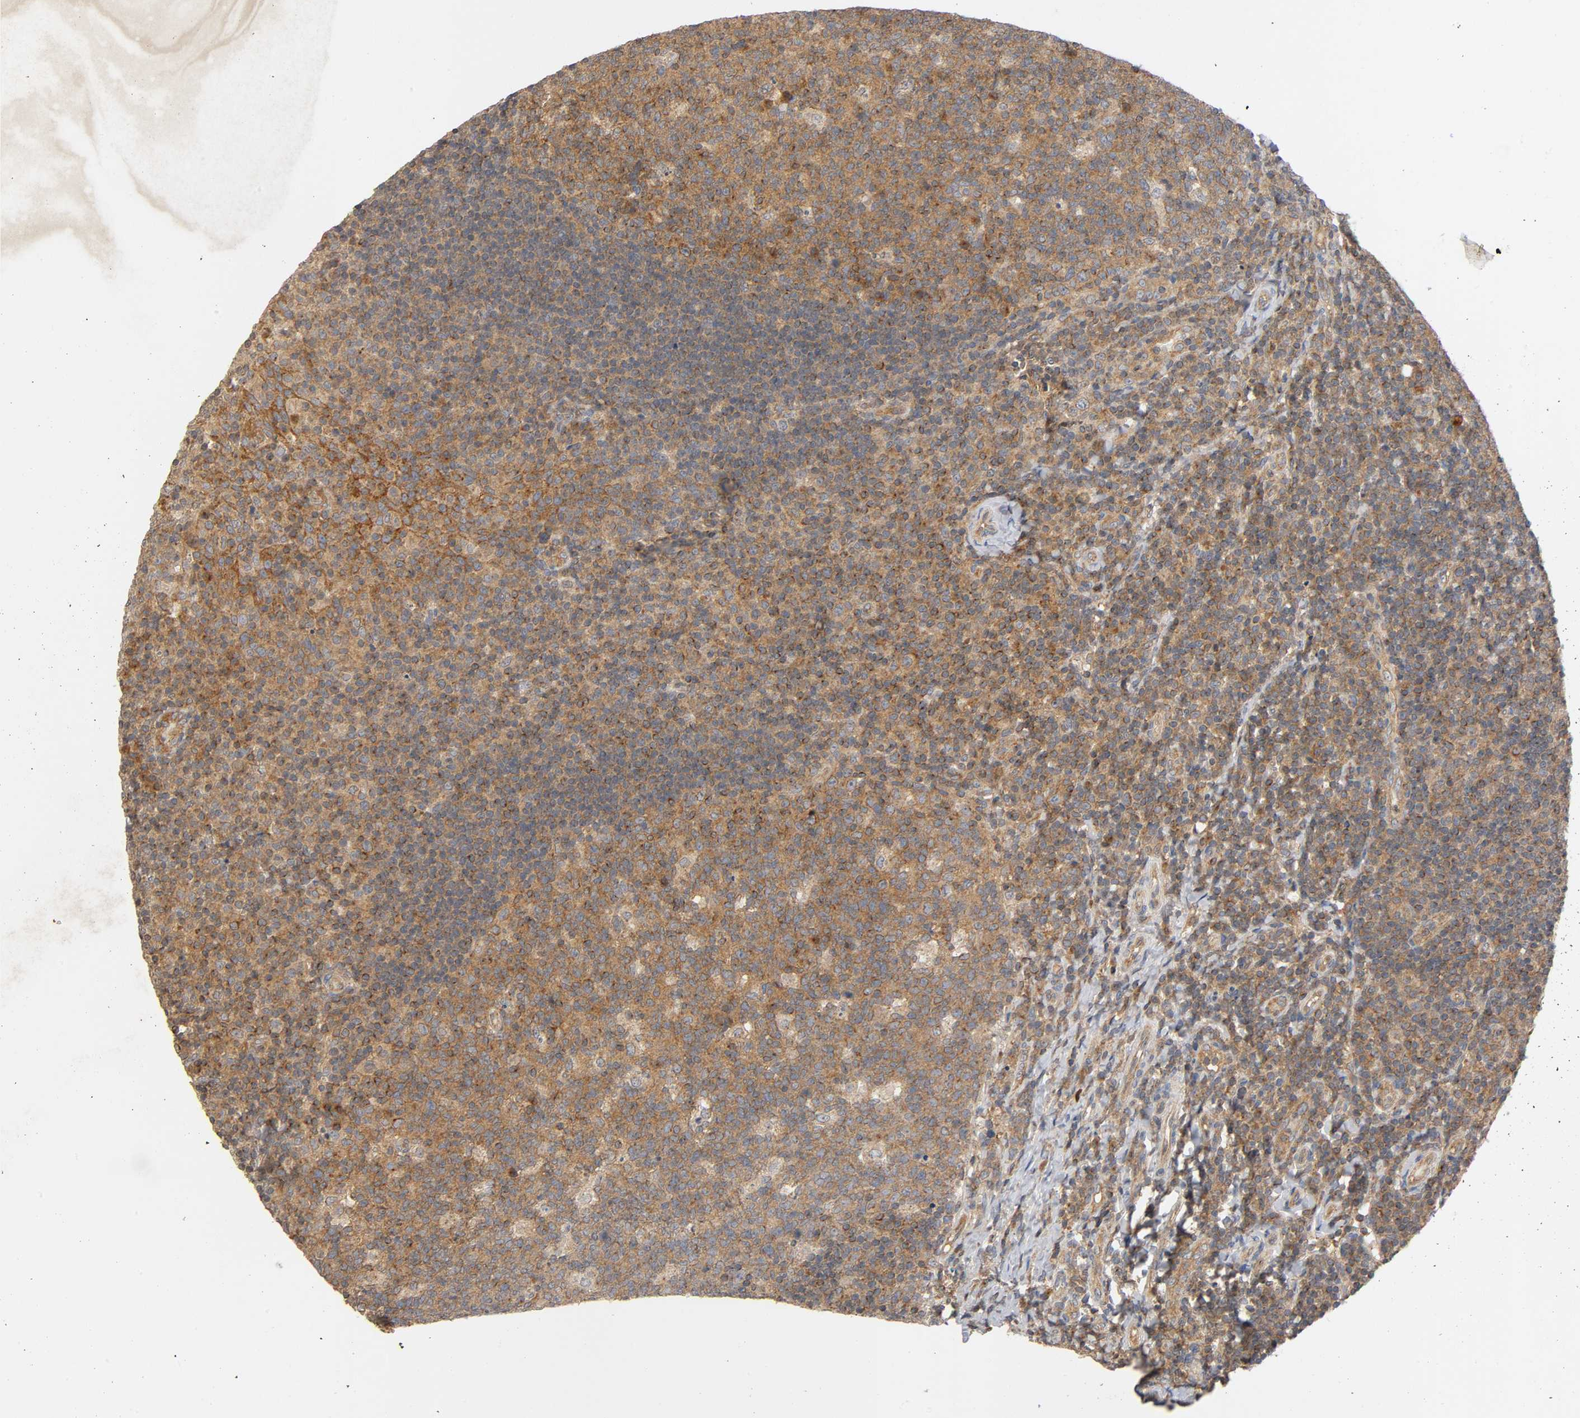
{"staining": {"intensity": "moderate", "quantity": ">75%", "location": "cytoplasmic/membranous"}, "tissue": "tonsil", "cell_type": "Germinal center cells", "image_type": "normal", "snomed": [{"axis": "morphology", "description": "Normal tissue, NOS"}, {"axis": "topography", "description": "Tonsil"}], "caption": "A brown stain labels moderate cytoplasmic/membranous positivity of a protein in germinal center cells of normal tonsil. The protein of interest is stained brown, and the nuclei are stained in blue (DAB (3,3'-diaminobenzidine) IHC with brightfield microscopy, high magnification).", "gene": "IKBKB", "patient": {"sex": "male", "age": 17}}